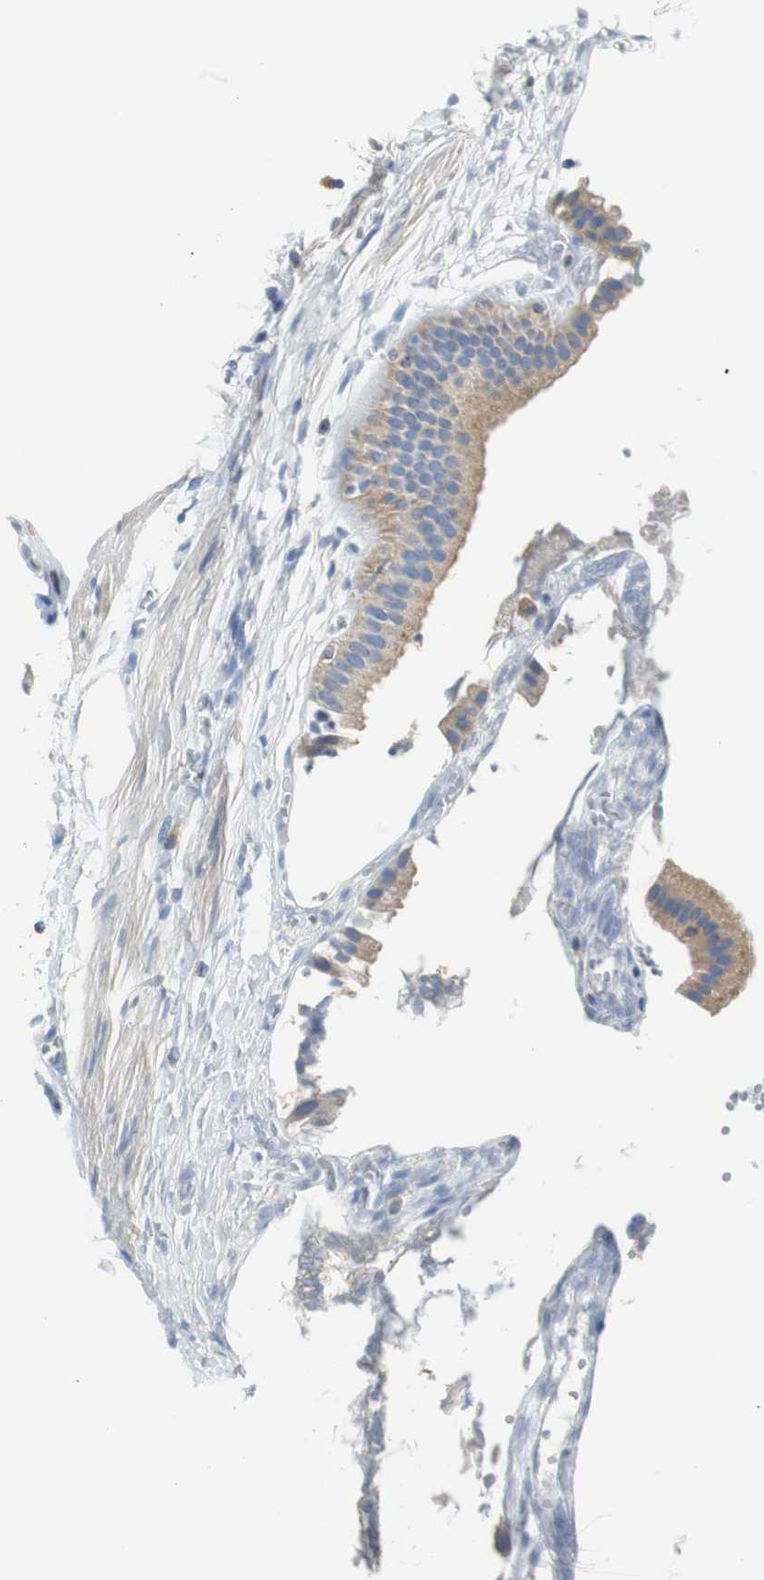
{"staining": {"intensity": "moderate", "quantity": "25%-75%", "location": "cytoplasmic/membranous"}, "tissue": "gallbladder", "cell_type": "Glandular cells", "image_type": "normal", "snomed": [{"axis": "morphology", "description": "Normal tissue, NOS"}, {"axis": "topography", "description": "Gallbladder"}], "caption": "Brown immunohistochemical staining in unremarkable human gallbladder shows moderate cytoplasmic/membranous staining in about 25%-75% of glandular cells. (IHC, brightfield microscopy, high magnification).", "gene": "VAMP8", "patient": {"sex": "female", "age": 63}}